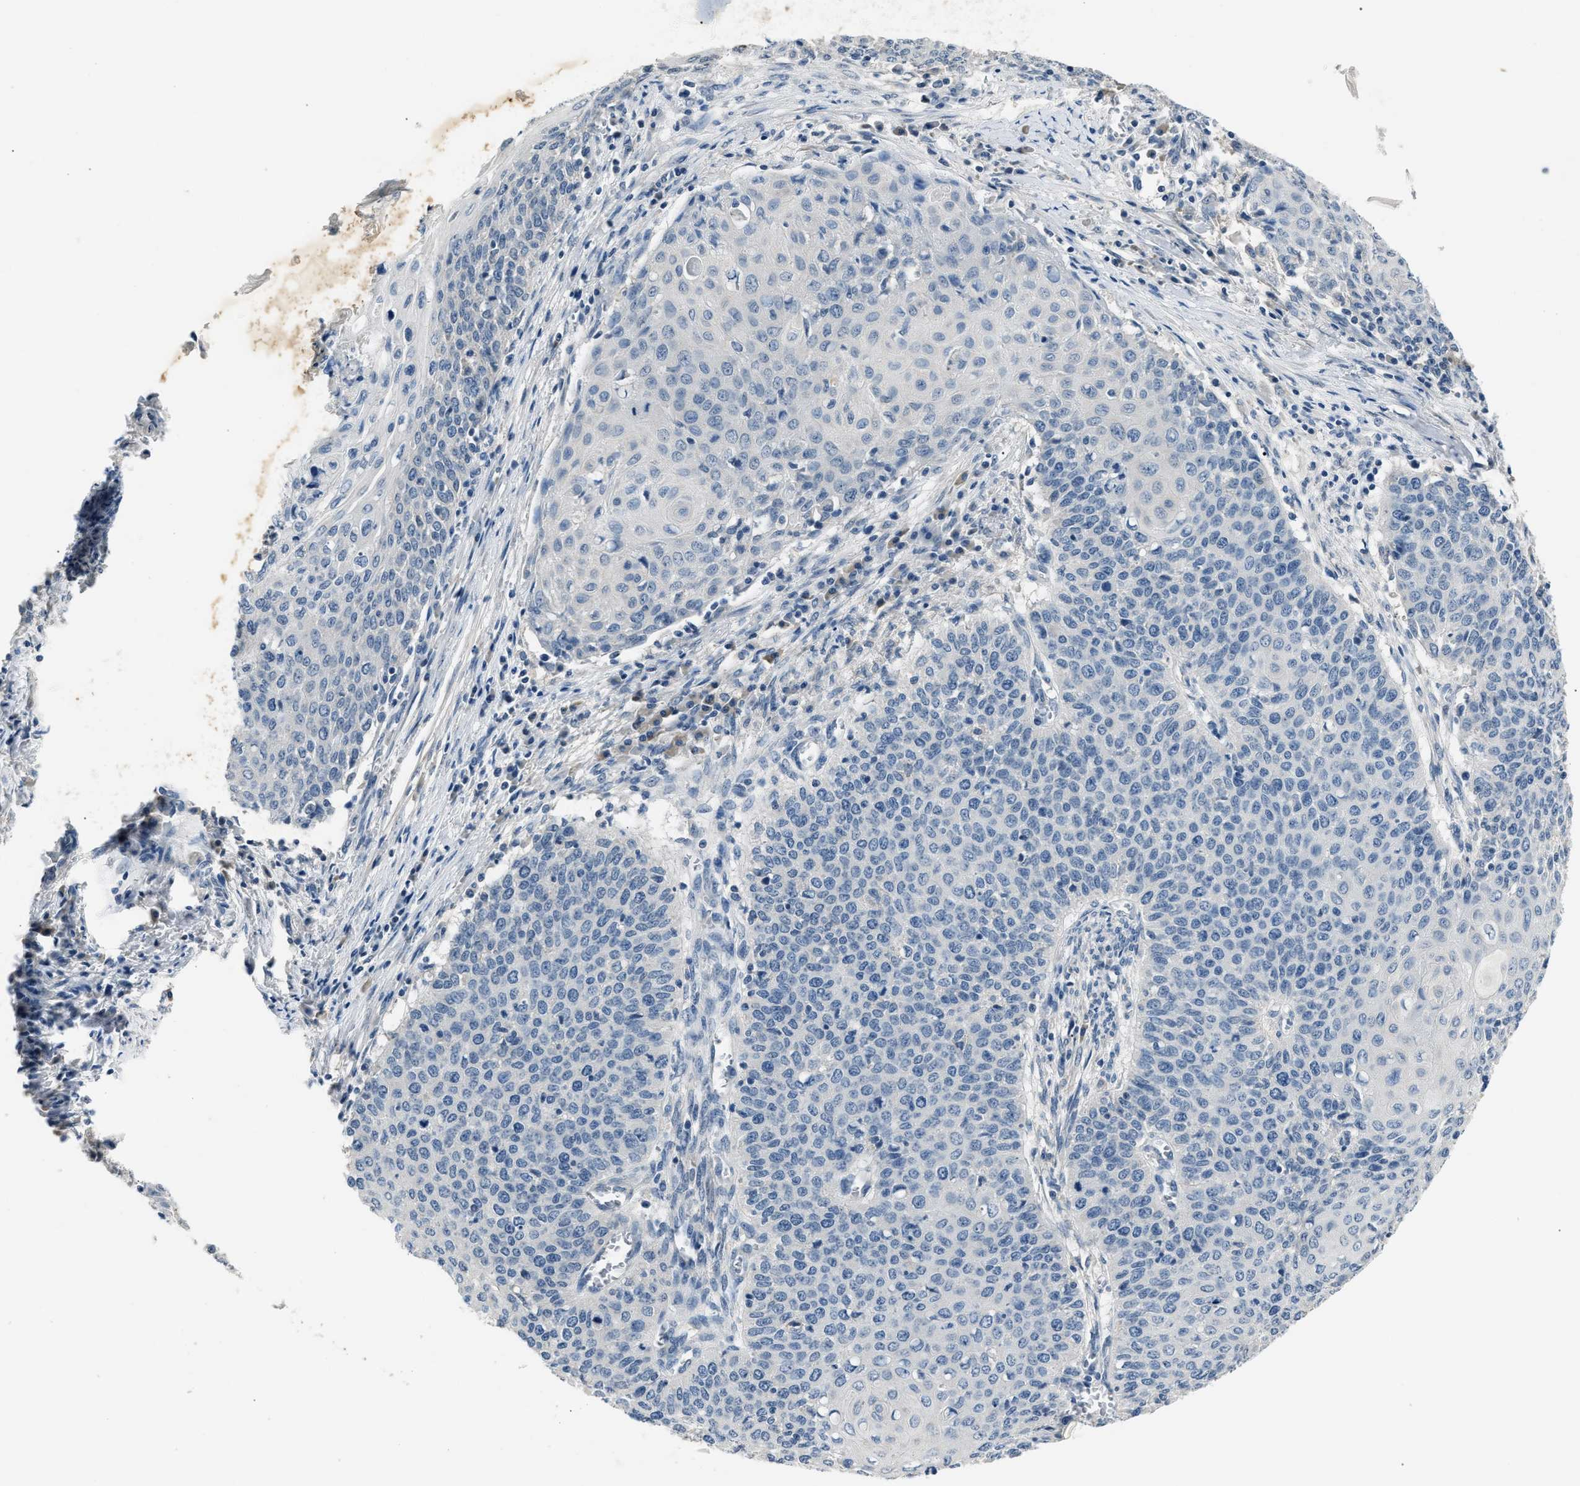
{"staining": {"intensity": "negative", "quantity": "none", "location": "none"}, "tissue": "cervical cancer", "cell_type": "Tumor cells", "image_type": "cancer", "snomed": [{"axis": "morphology", "description": "Squamous cell carcinoma, NOS"}, {"axis": "topography", "description": "Cervix"}], "caption": "Micrograph shows no significant protein expression in tumor cells of cervical squamous cell carcinoma.", "gene": "INHA", "patient": {"sex": "female", "age": 39}}